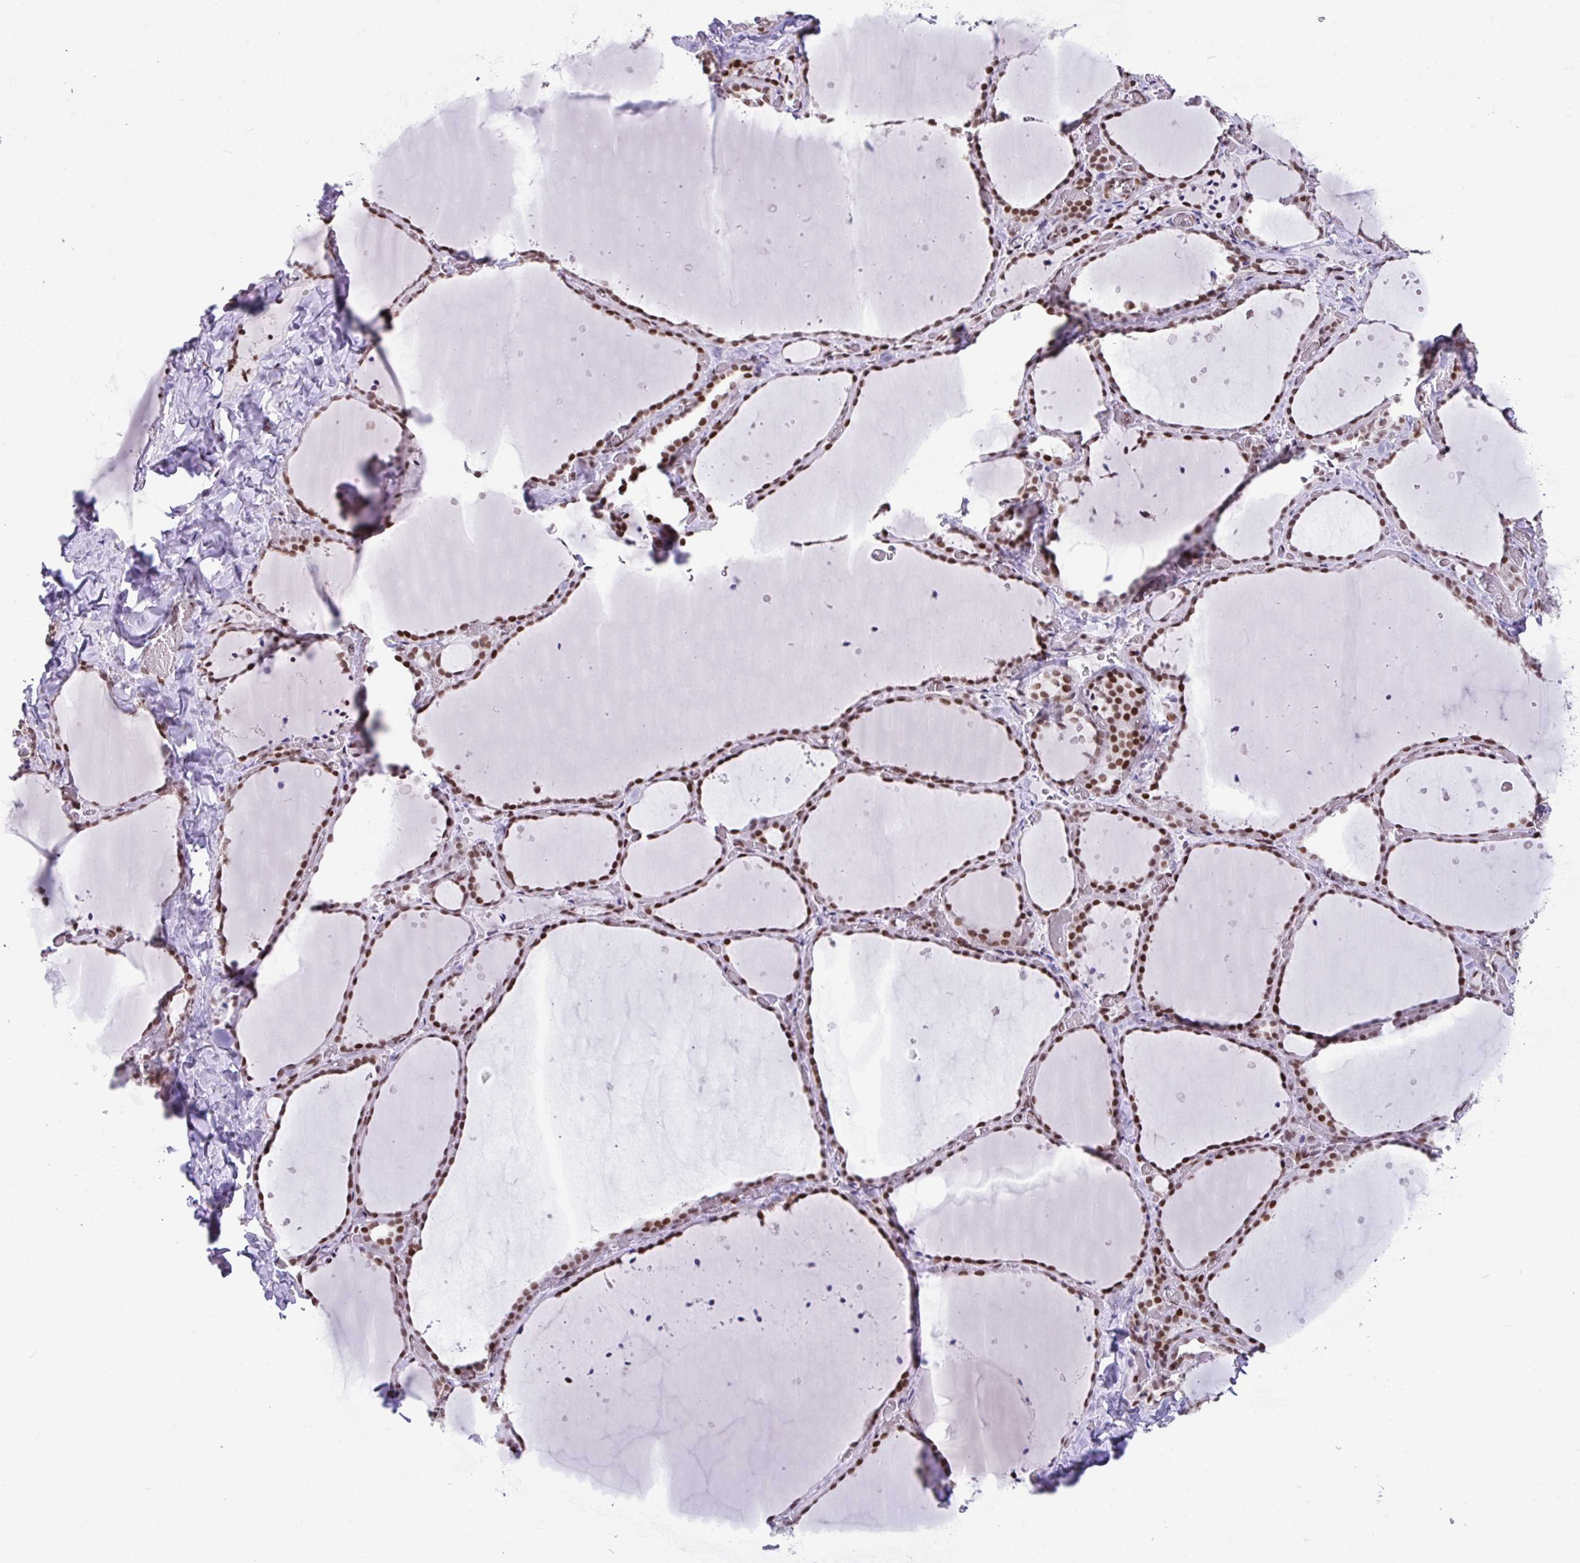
{"staining": {"intensity": "strong", "quantity": ">75%", "location": "nuclear"}, "tissue": "thyroid gland", "cell_type": "Glandular cells", "image_type": "normal", "snomed": [{"axis": "morphology", "description": "Normal tissue, NOS"}, {"axis": "topography", "description": "Thyroid gland"}], "caption": "Immunohistochemistry (IHC) staining of normal thyroid gland, which displays high levels of strong nuclear staining in about >75% of glandular cells indicating strong nuclear protein staining. The staining was performed using DAB (3,3'-diaminobenzidine) (brown) for protein detection and nuclei were counterstained in hematoxylin (blue).", "gene": "CLP1", "patient": {"sex": "female", "age": 36}}